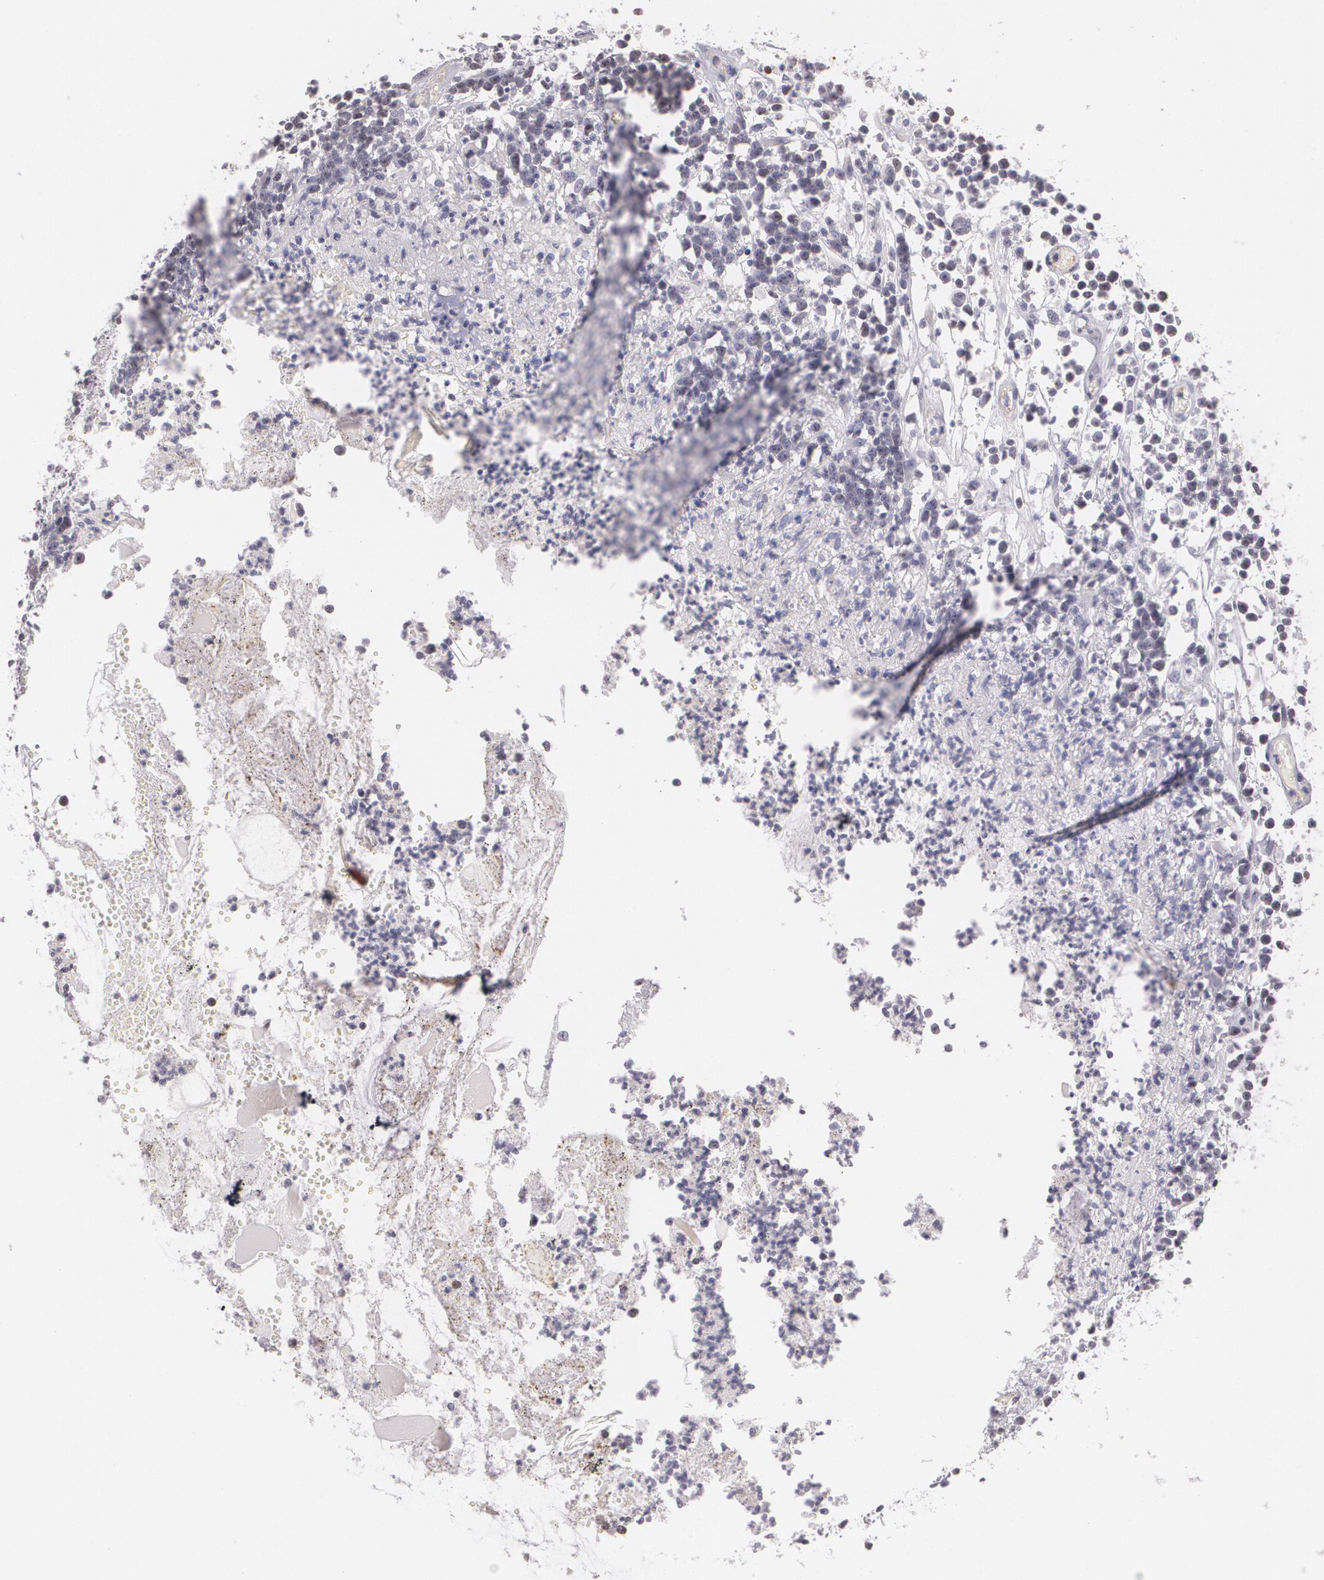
{"staining": {"intensity": "negative", "quantity": "none", "location": "none"}, "tissue": "lymphoma", "cell_type": "Tumor cells", "image_type": "cancer", "snomed": [{"axis": "morphology", "description": "Malignant lymphoma, non-Hodgkin's type, High grade"}, {"axis": "topography", "description": "Colon"}], "caption": "This is a photomicrograph of immunohistochemistry staining of high-grade malignant lymphoma, non-Hodgkin's type, which shows no expression in tumor cells.", "gene": "ZBTB16", "patient": {"sex": "male", "age": 82}}